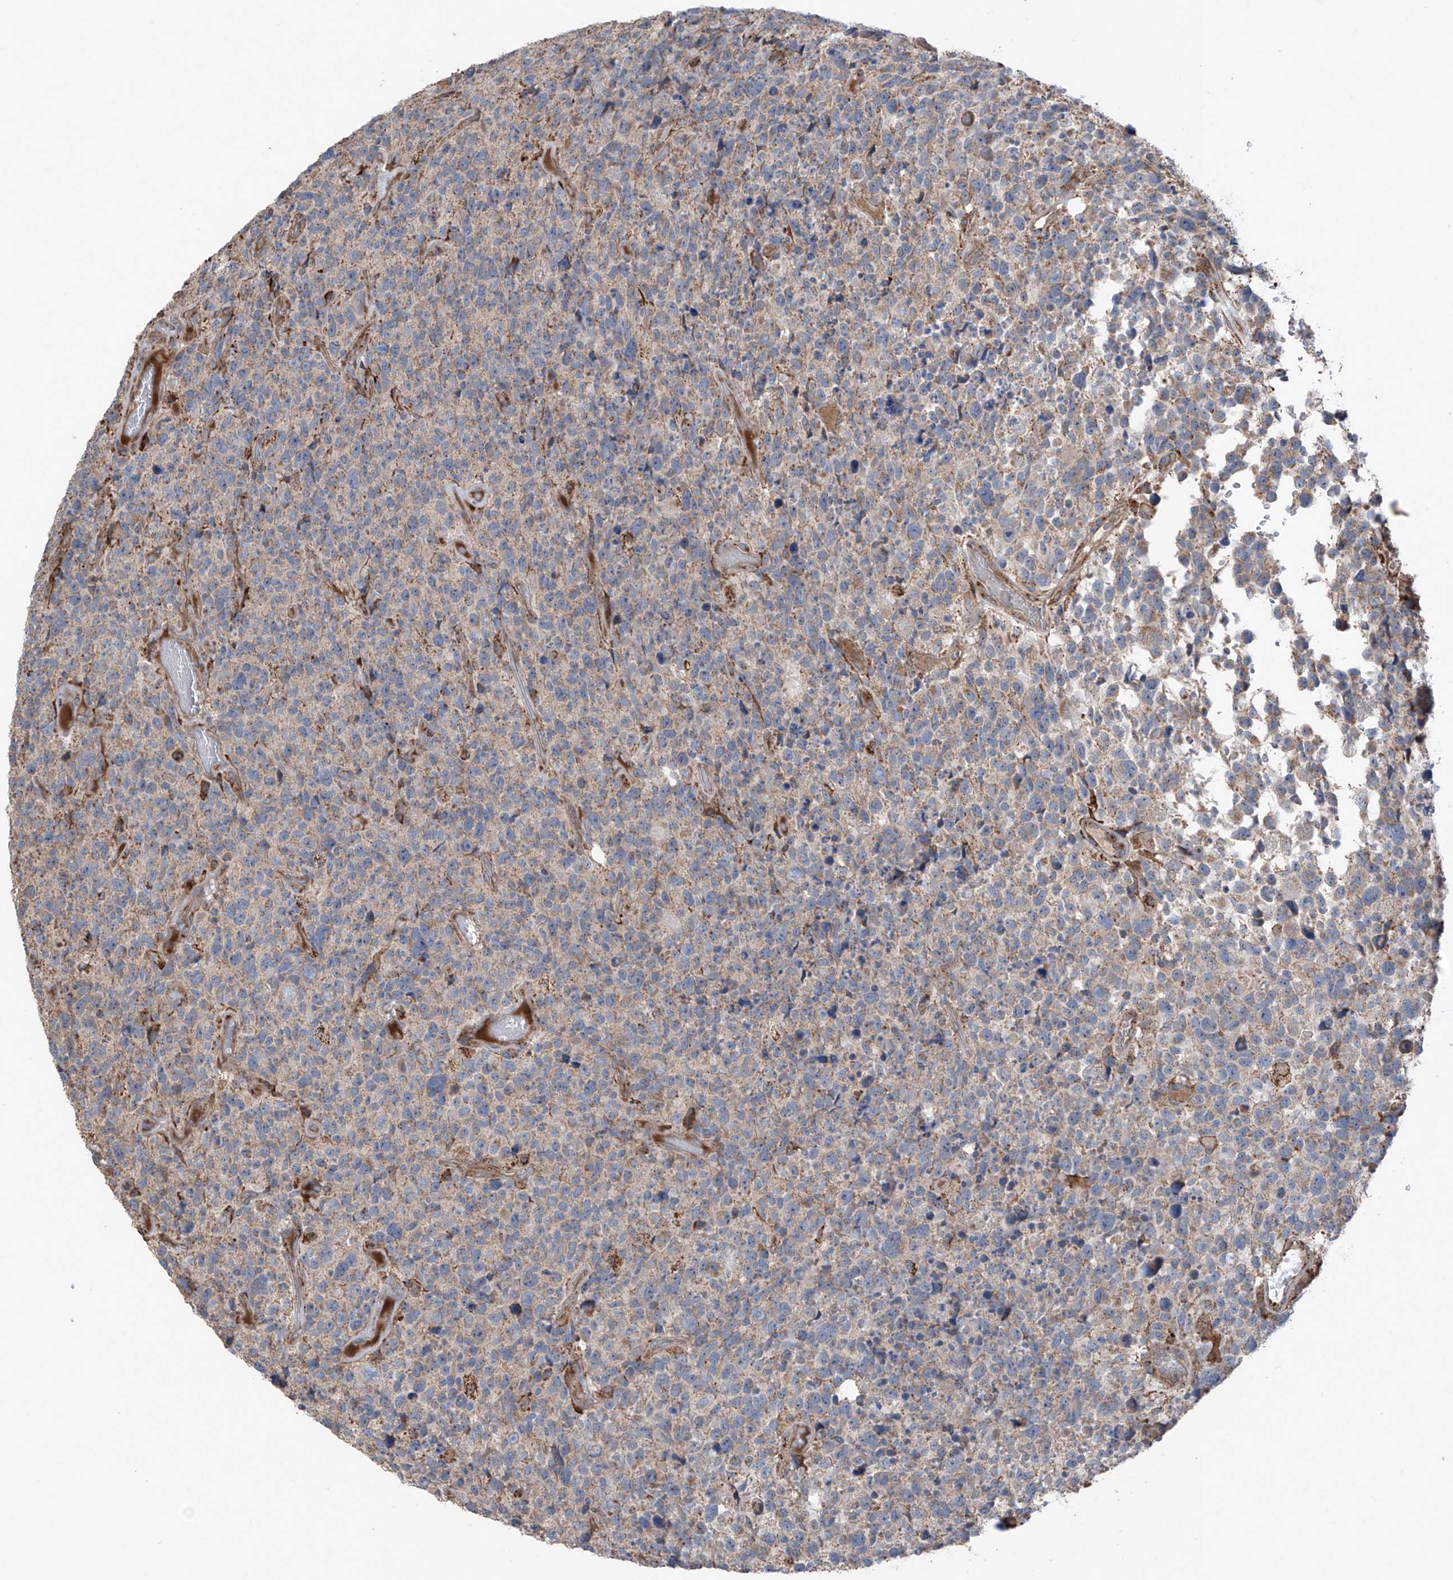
{"staining": {"intensity": "negative", "quantity": "none", "location": "none"}, "tissue": "glioma", "cell_type": "Tumor cells", "image_type": "cancer", "snomed": [{"axis": "morphology", "description": "Glioma, malignant, High grade"}, {"axis": "topography", "description": "Brain"}], "caption": "The immunohistochemistry photomicrograph has no significant positivity in tumor cells of glioma tissue. (Stains: DAB immunohistochemistry with hematoxylin counter stain, Microscopy: brightfield microscopy at high magnification).", "gene": "SAMD3", "patient": {"sex": "male", "age": 69}}